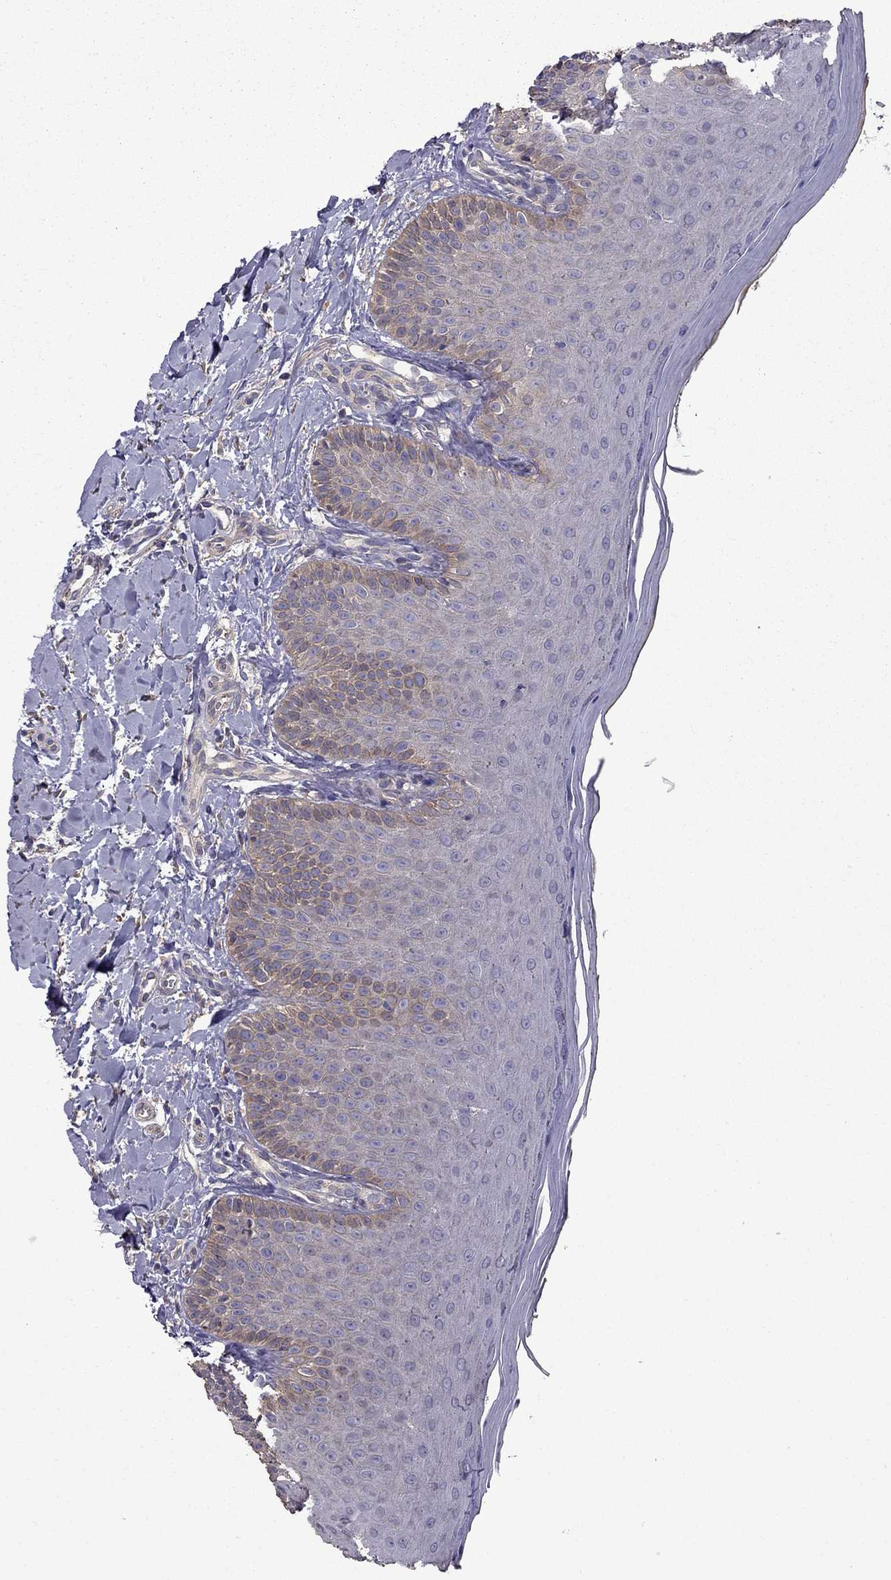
{"staining": {"intensity": "negative", "quantity": "none", "location": "none"}, "tissue": "oral mucosa", "cell_type": "Squamous epithelial cells", "image_type": "normal", "snomed": [{"axis": "morphology", "description": "Normal tissue, NOS"}, {"axis": "topography", "description": "Oral tissue"}], "caption": "DAB (3,3'-diaminobenzidine) immunohistochemical staining of benign oral mucosa demonstrates no significant staining in squamous epithelial cells. (DAB (3,3'-diaminobenzidine) IHC with hematoxylin counter stain).", "gene": "ITGB1", "patient": {"sex": "female", "age": 43}}